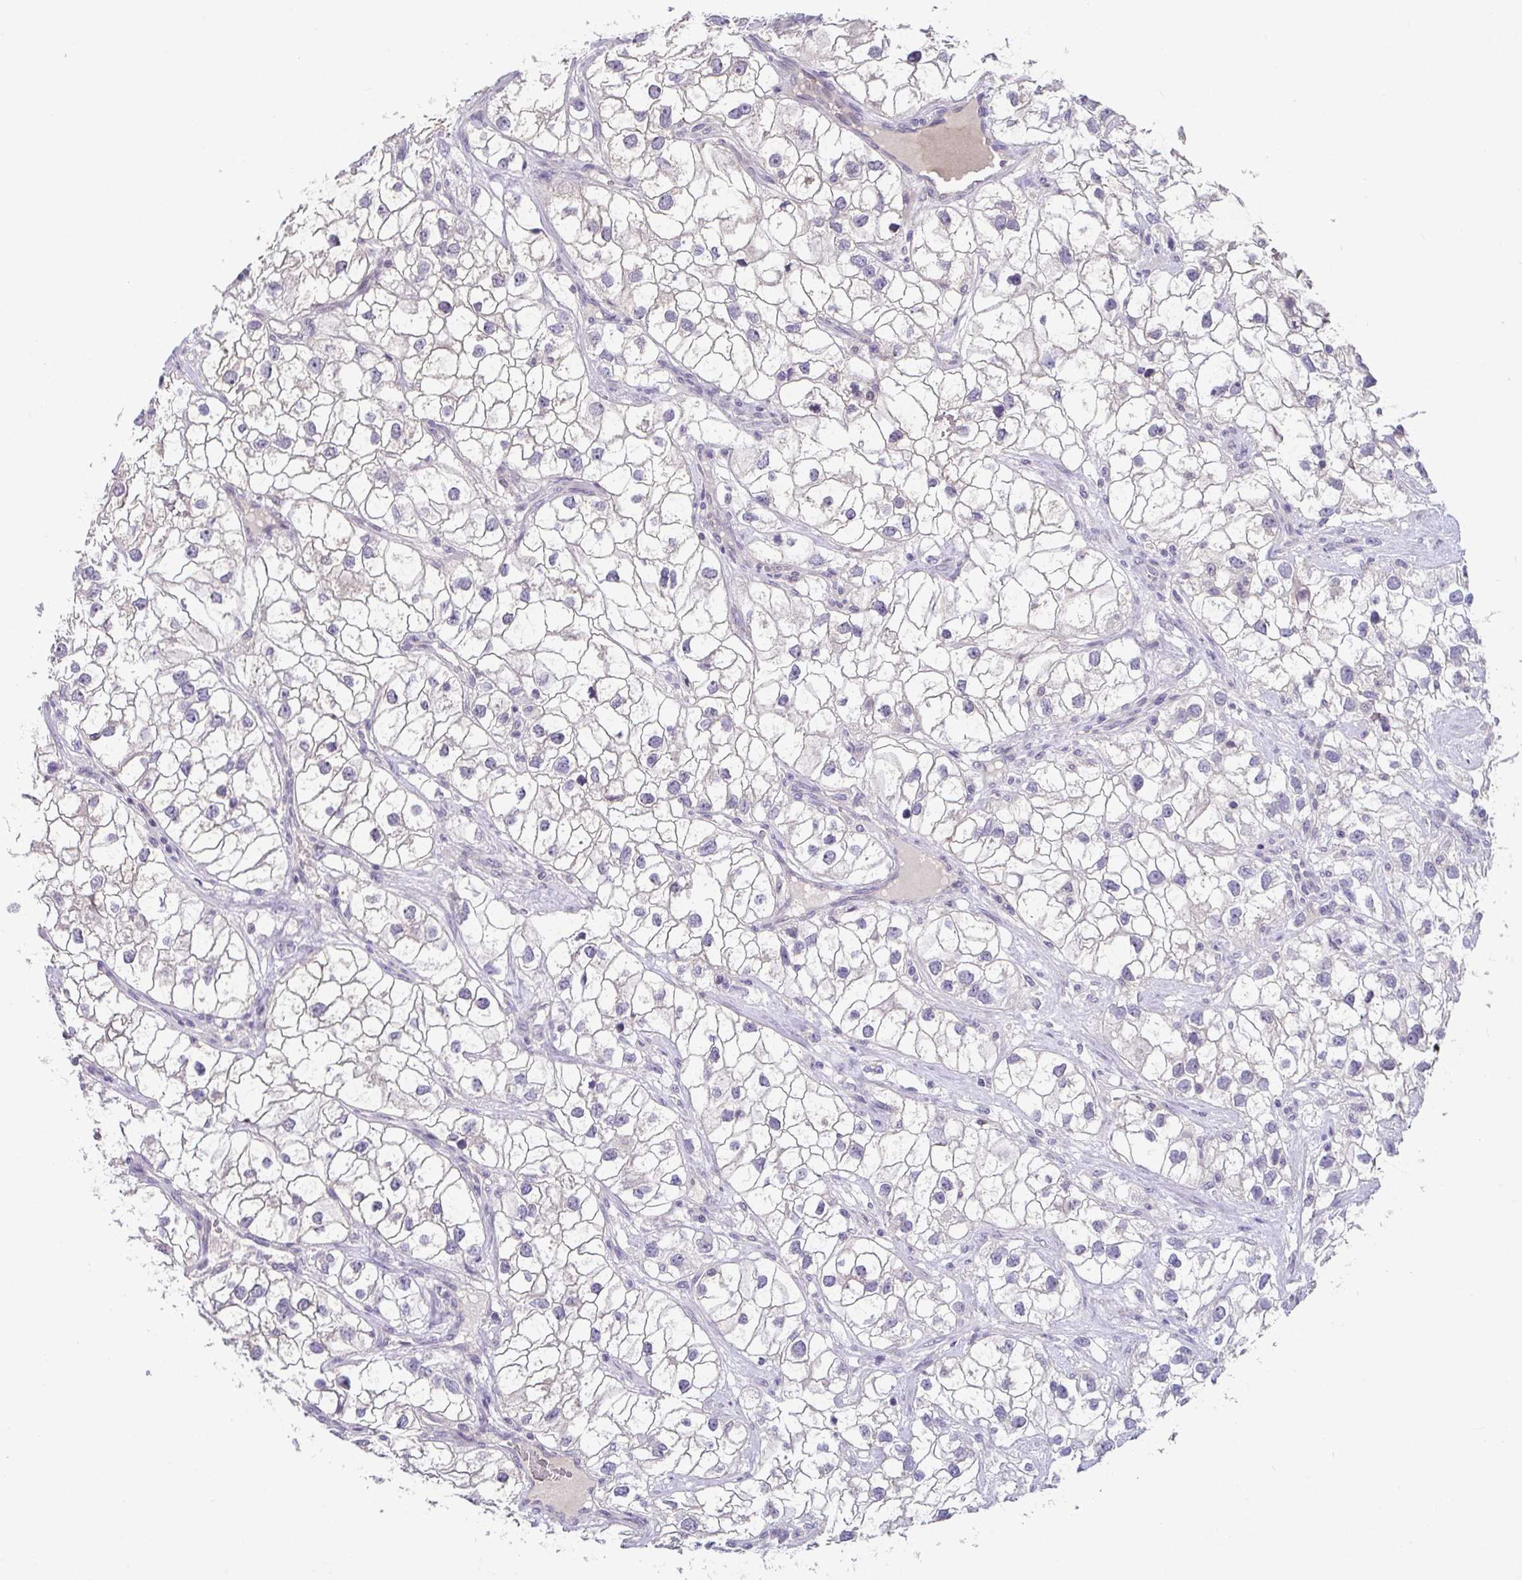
{"staining": {"intensity": "negative", "quantity": "none", "location": "none"}, "tissue": "renal cancer", "cell_type": "Tumor cells", "image_type": "cancer", "snomed": [{"axis": "morphology", "description": "Adenocarcinoma, NOS"}, {"axis": "topography", "description": "Kidney"}], "caption": "This is an IHC photomicrograph of renal adenocarcinoma. There is no expression in tumor cells.", "gene": "GLTPD2", "patient": {"sex": "male", "age": 59}}